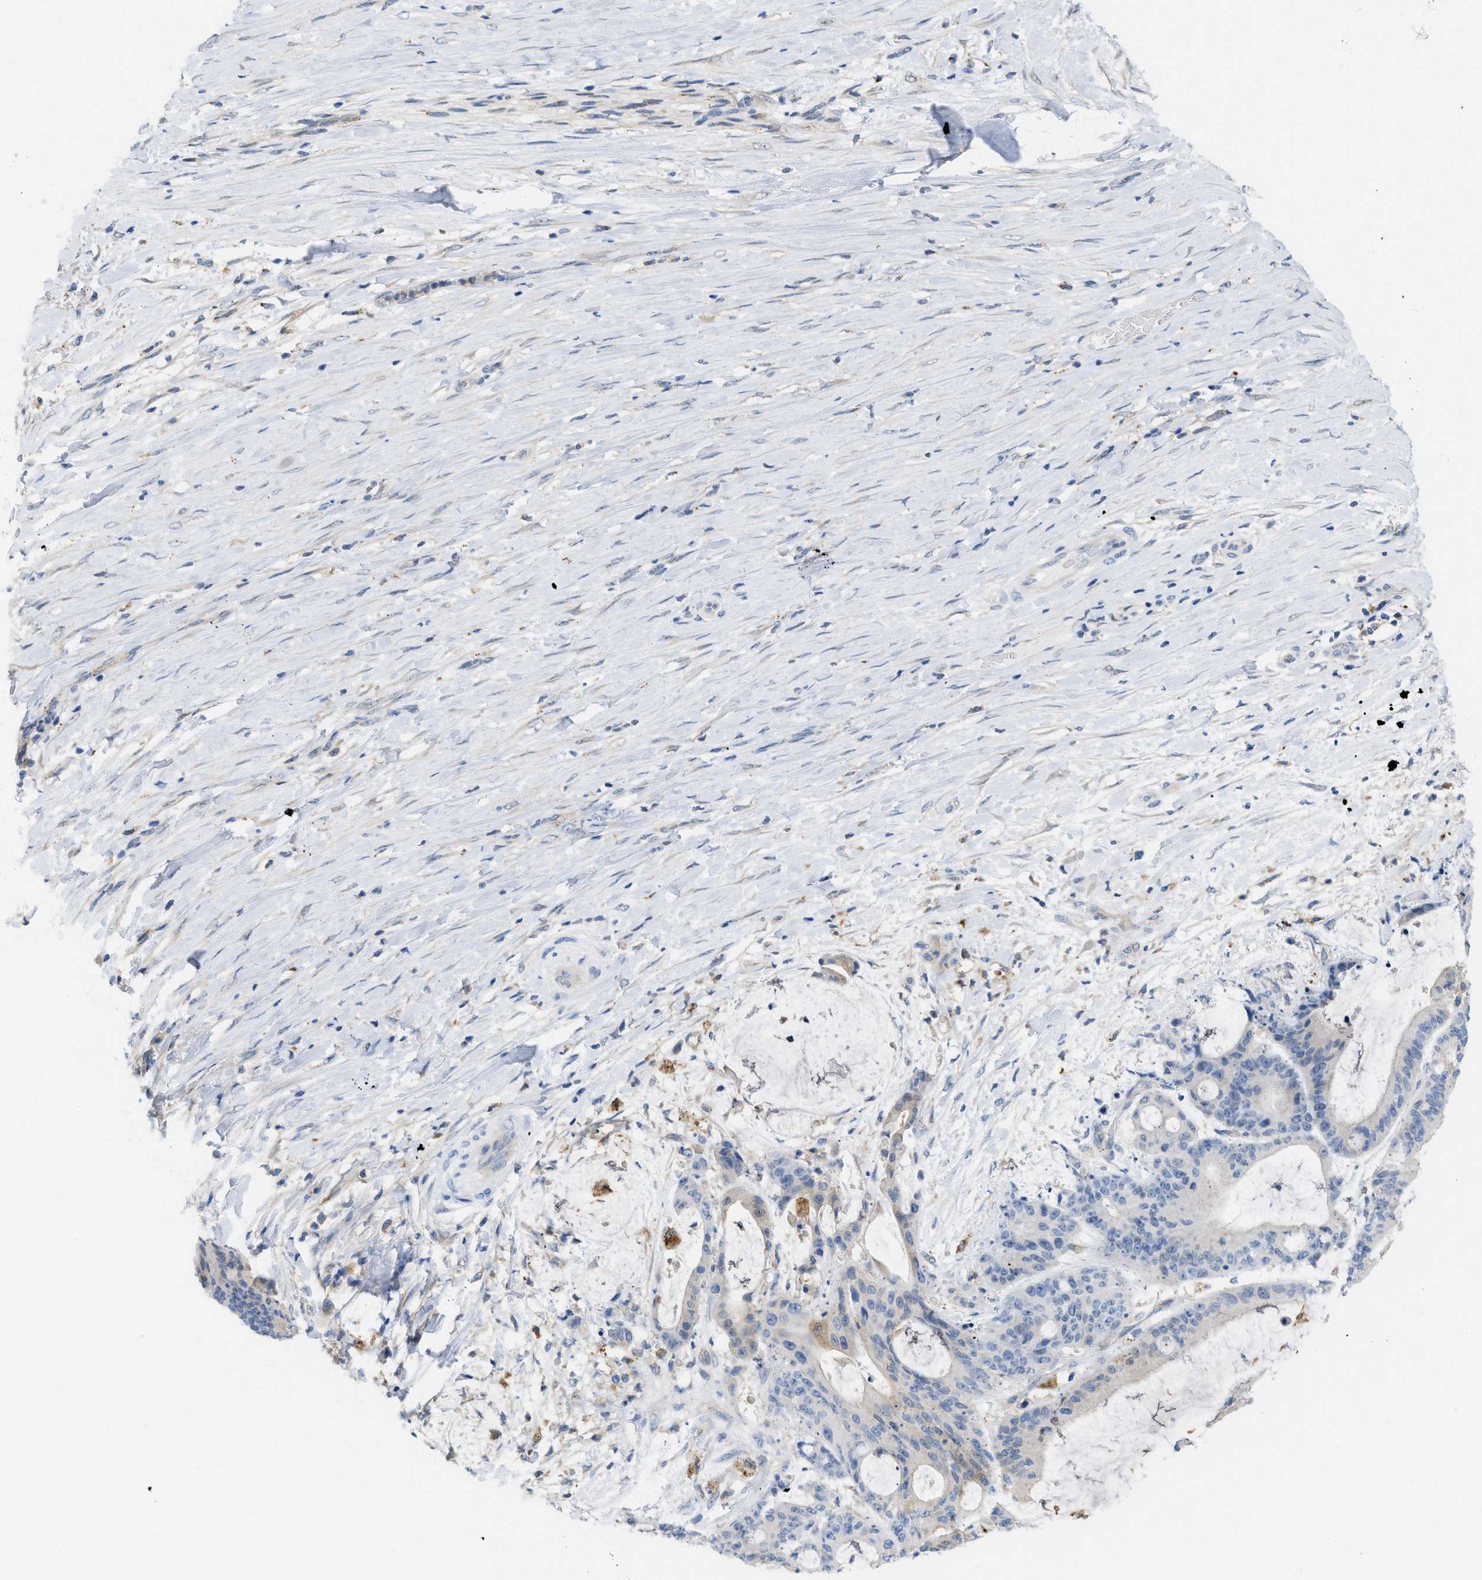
{"staining": {"intensity": "weak", "quantity": "<25%", "location": "cytoplasmic/membranous"}, "tissue": "liver cancer", "cell_type": "Tumor cells", "image_type": "cancer", "snomed": [{"axis": "morphology", "description": "Cholangiocarcinoma"}, {"axis": "topography", "description": "Liver"}], "caption": "The immunohistochemistry micrograph has no significant positivity in tumor cells of liver cancer tissue.", "gene": "CSTB", "patient": {"sex": "female", "age": 73}}